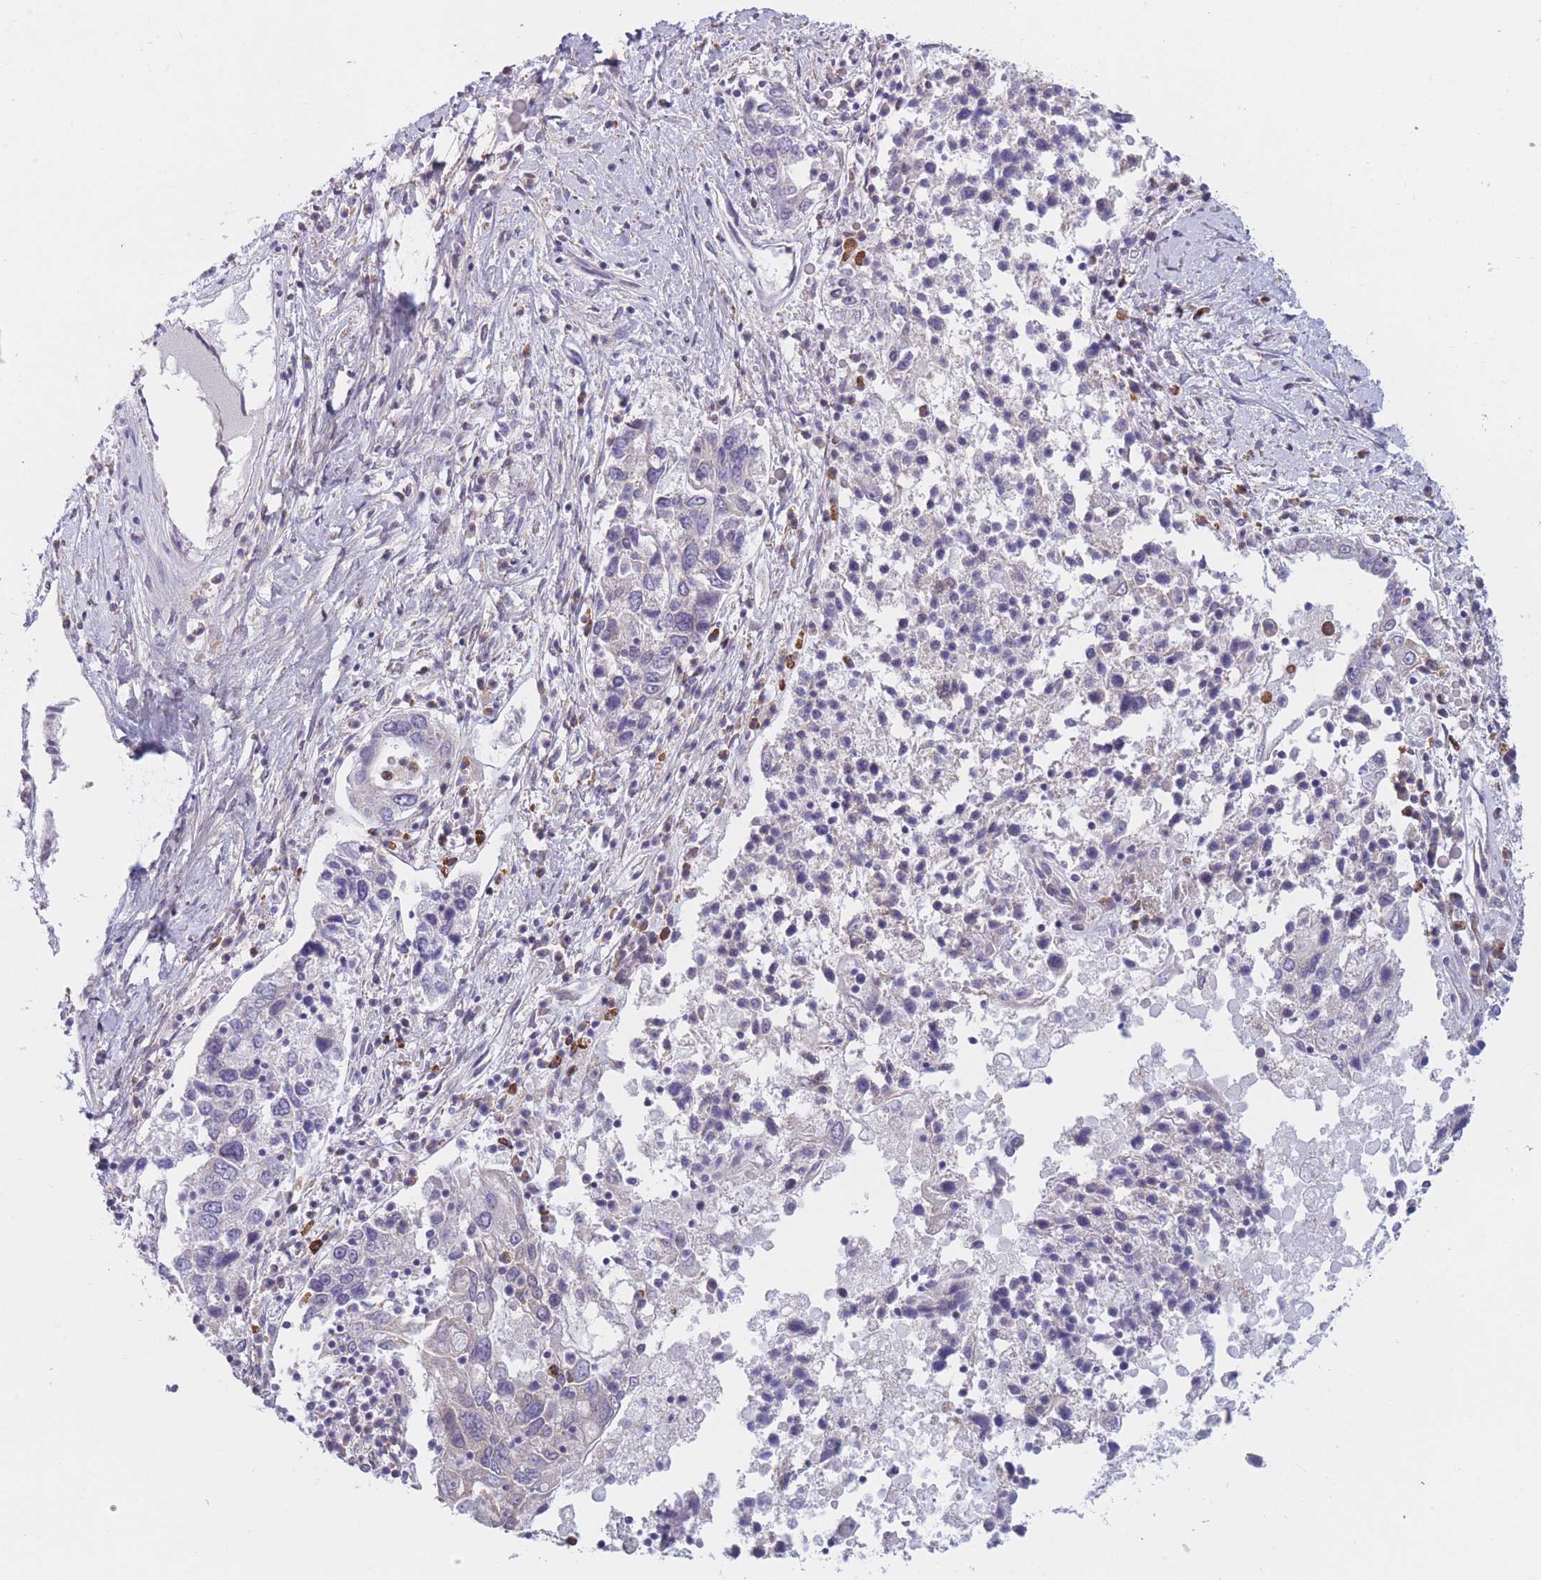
{"staining": {"intensity": "negative", "quantity": "none", "location": "none"}, "tissue": "ovarian cancer", "cell_type": "Tumor cells", "image_type": "cancer", "snomed": [{"axis": "morphology", "description": "Carcinoma, endometroid"}, {"axis": "topography", "description": "Ovary"}], "caption": "Immunohistochemistry of ovarian endometroid carcinoma displays no expression in tumor cells.", "gene": "COL27A1", "patient": {"sex": "female", "age": 62}}